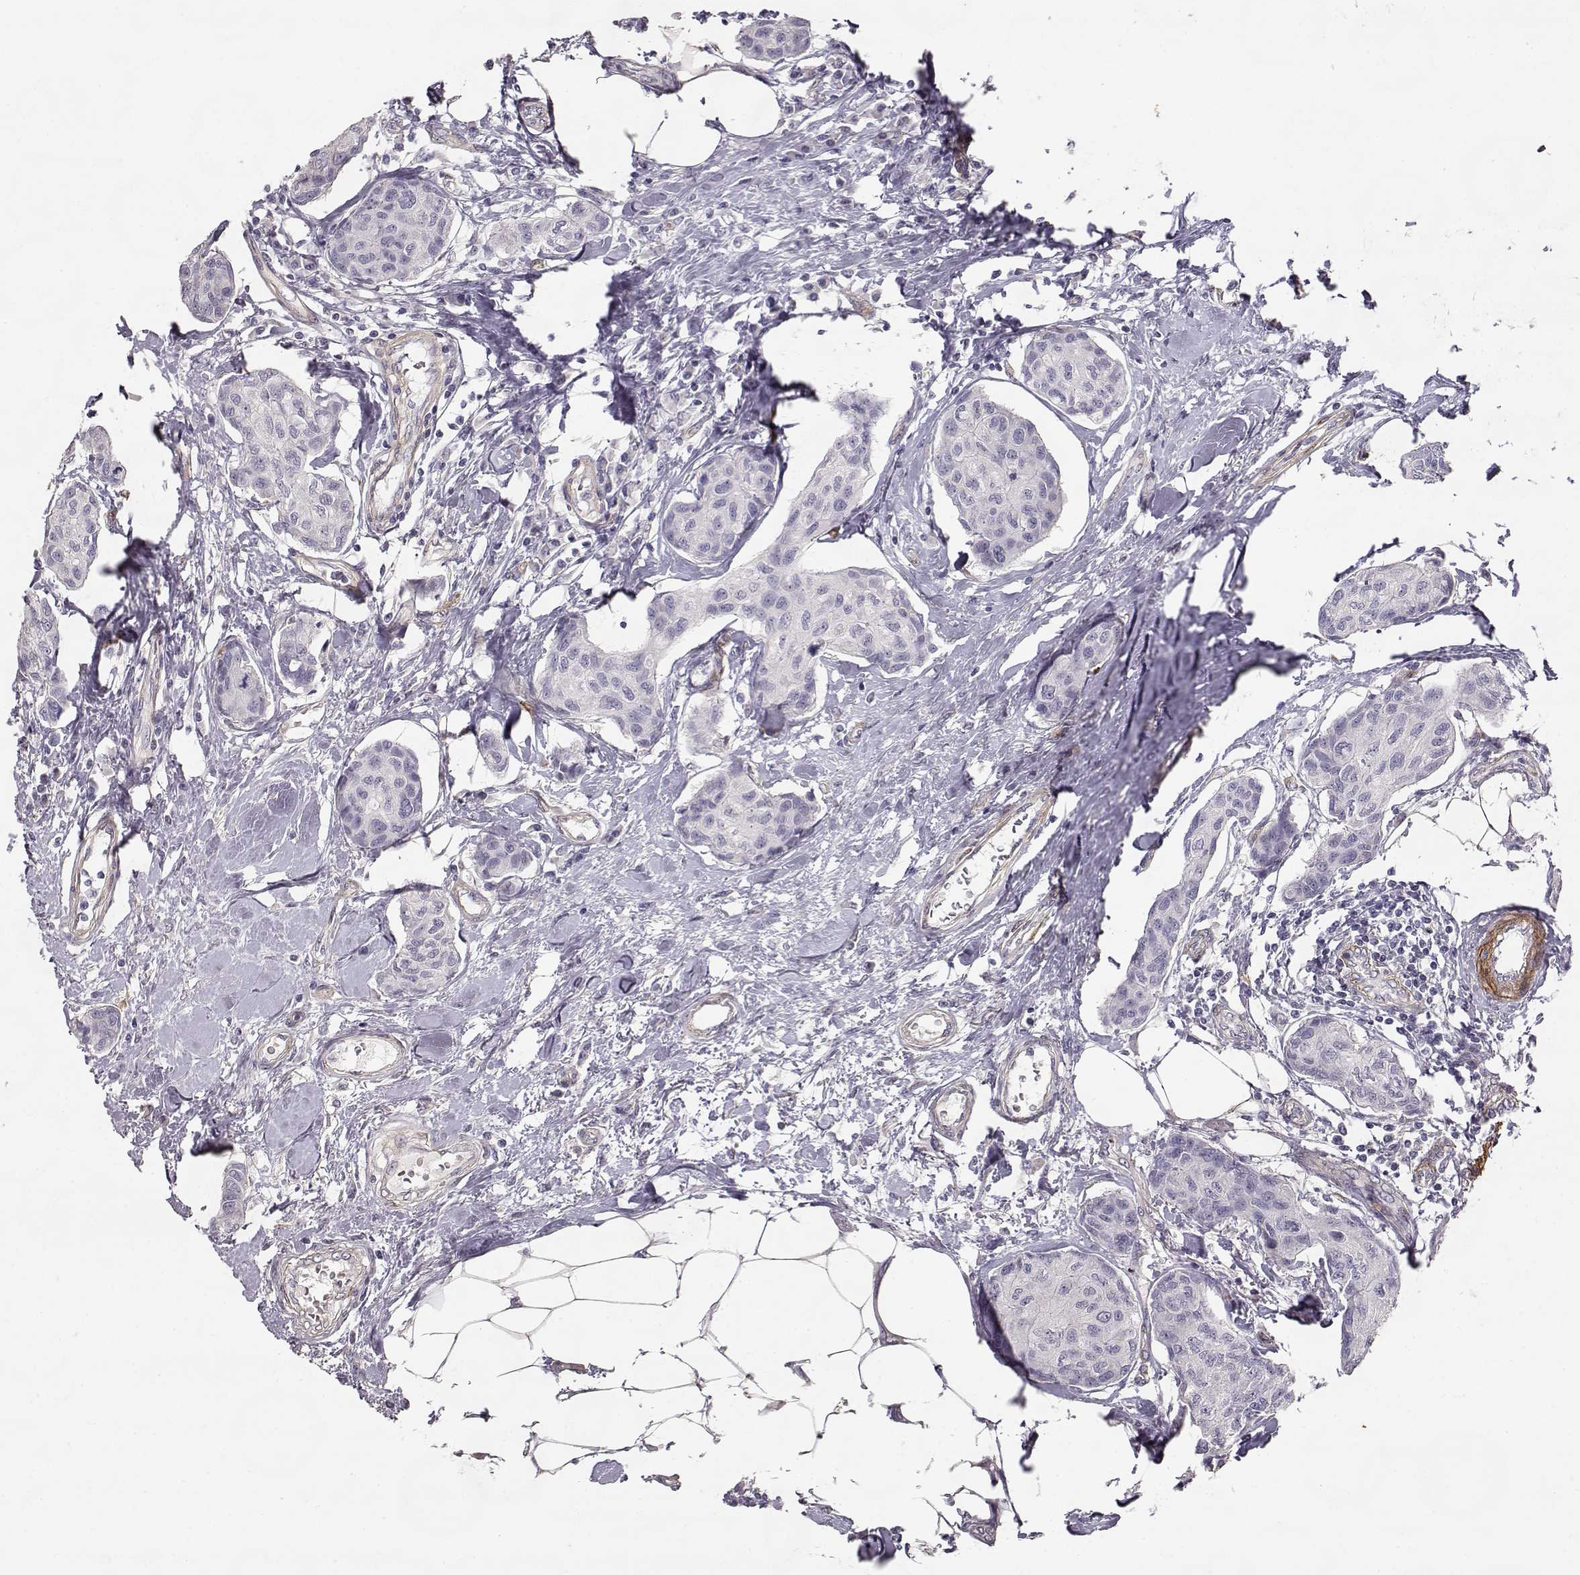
{"staining": {"intensity": "negative", "quantity": "none", "location": "none"}, "tissue": "breast cancer", "cell_type": "Tumor cells", "image_type": "cancer", "snomed": [{"axis": "morphology", "description": "Duct carcinoma"}, {"axis": "topography", "description": "Breast"}], "caption": "Intraductal carcinoma (breast) was stained to show a protein in brown. There is no significant expression in tumor cells.", "gene": "LAMC1", "patient": {"sex": "female", "age": 80}}